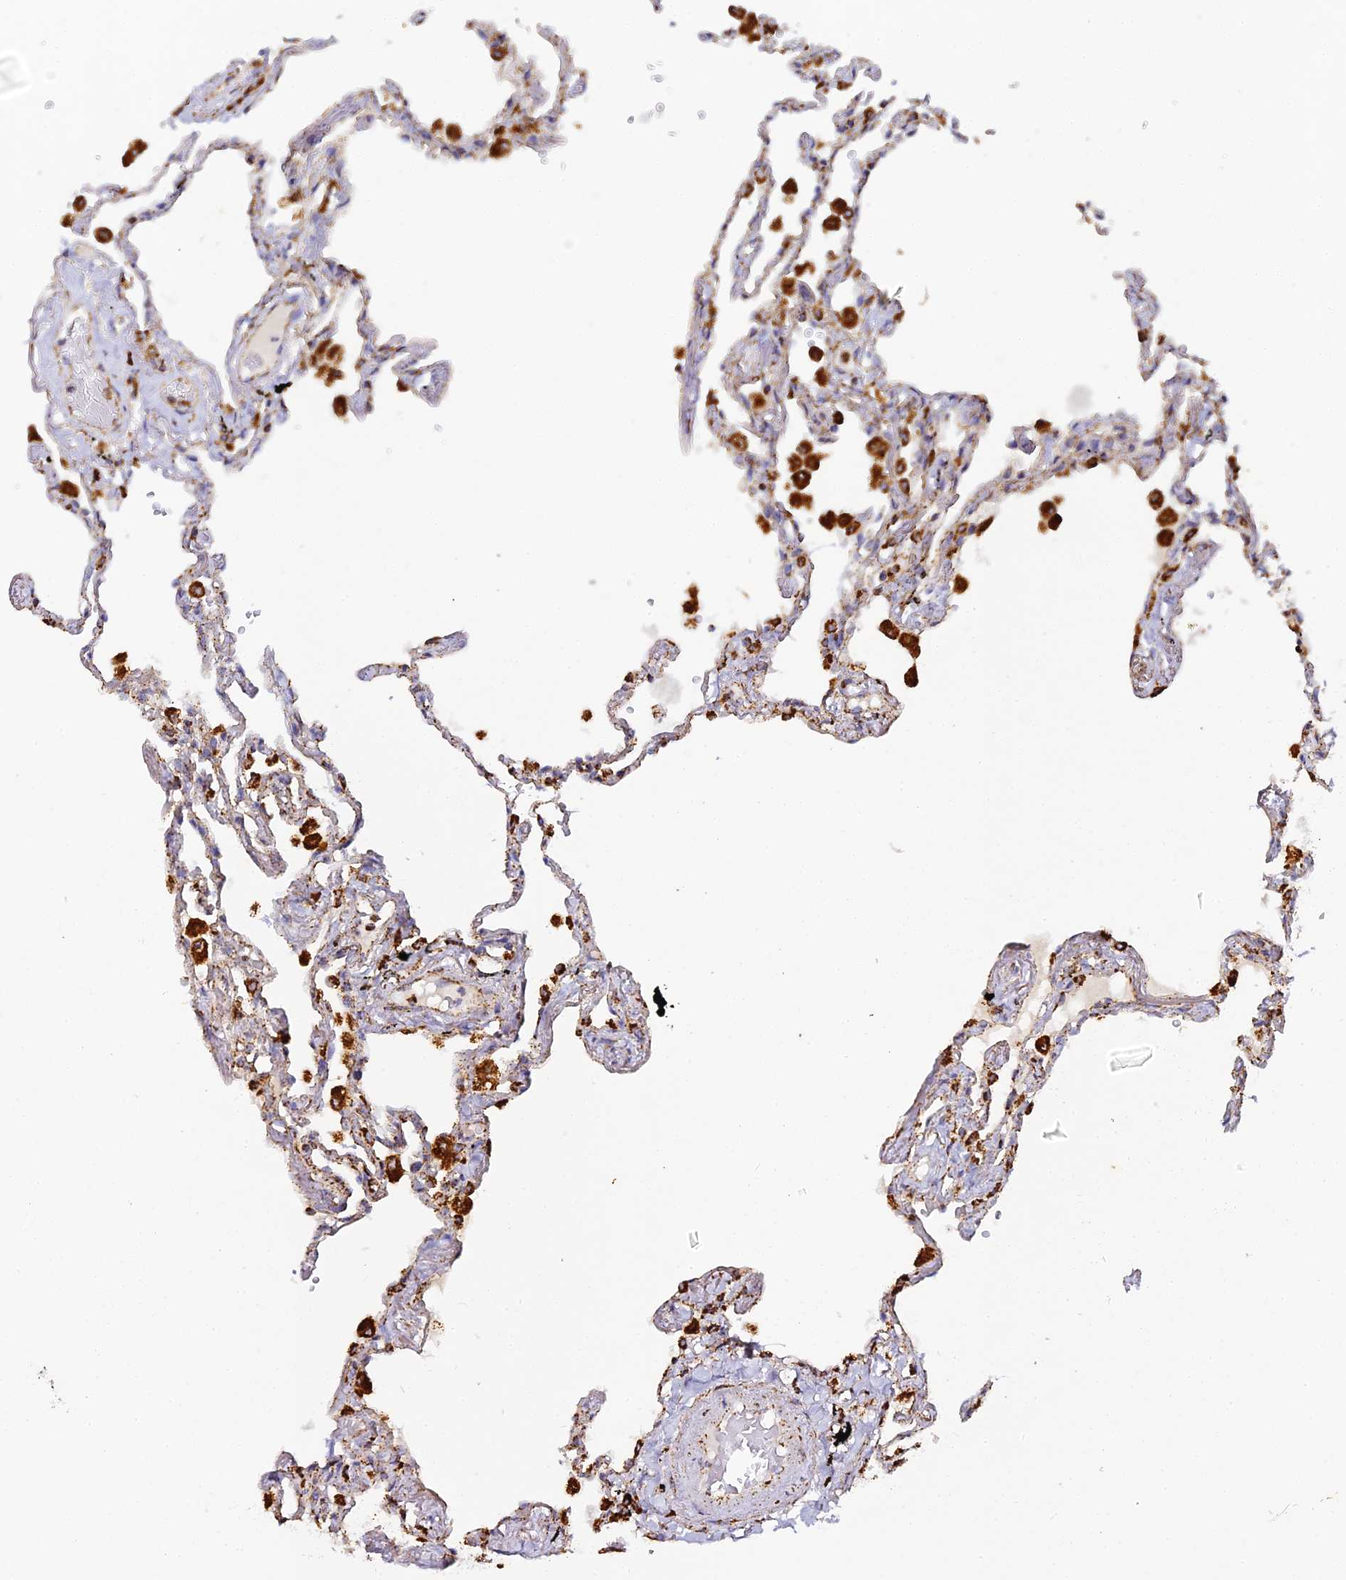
{"staining": {"intensity": "negative", "quantity": "none", "location": "none"}, "tissue": "lung", "cell_type": "Alveolar cells", "image_type": "normal", "snomed": [{"axis": "morphology", "description": "Normal tissue, NOS"}, {"axis": "topography", "description": "Lung"}], "caption": "High magnification brightfield microscopy of benign lung stained with DAB (3,3'-diaminobenzidine) (brown) and counterstained with hematoxylin (blue): alveolar cells show no significant positivity.", "gene": "DONSON", "patient": {"sex": "female", "age": 67}}